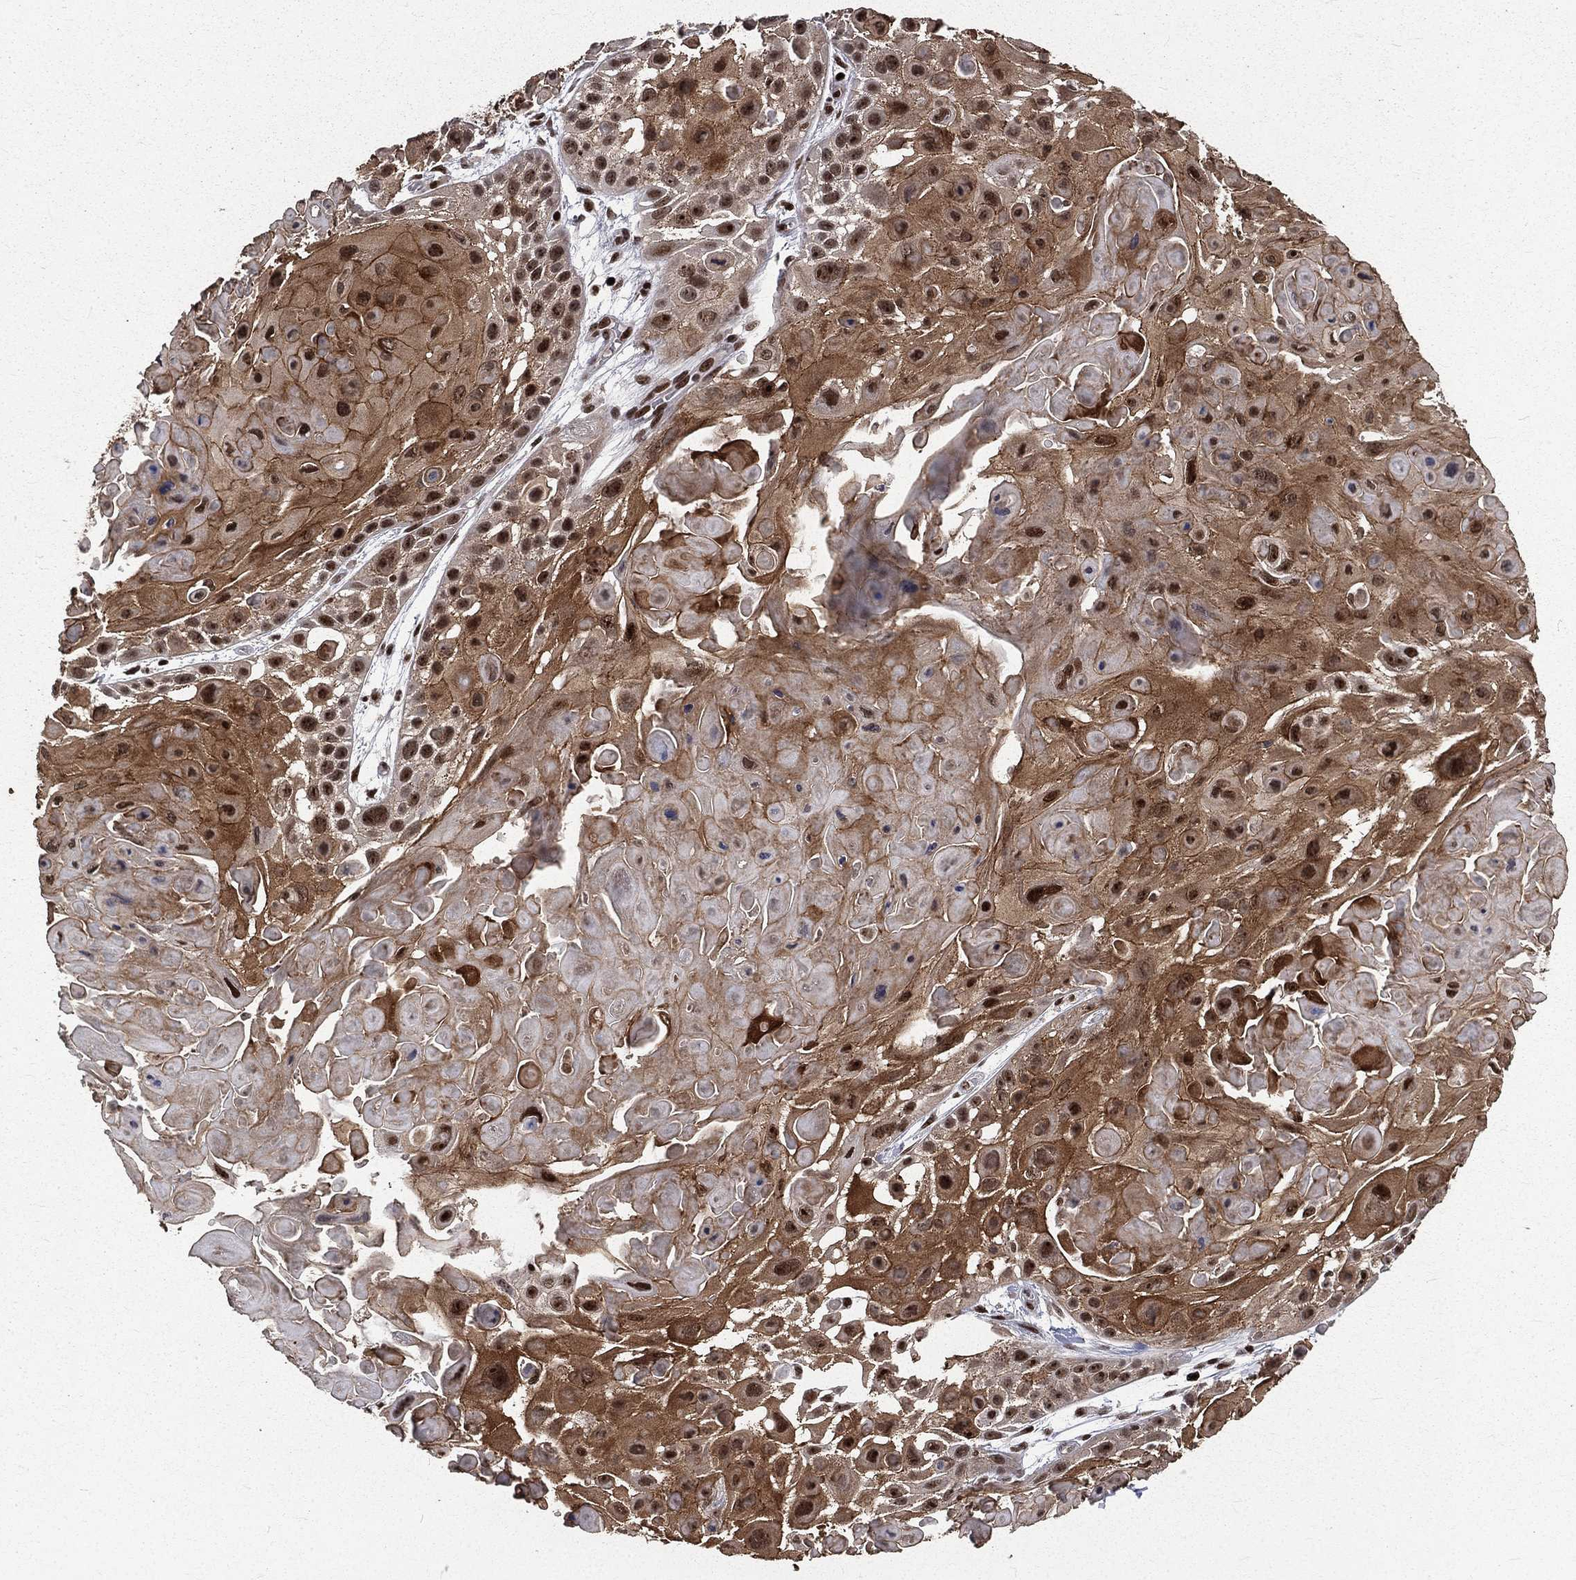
{"staining": {"intensity": "moderate", "quantity": "25%-75%", "location": "cytoplasmic/membranous,nuclear"}, "tissue": "skin cancer", "cell_type": "Tumor cells", "image_type": "cancer", "snomed": [{"axis": "morphology", "description": "Squamous cell carcinoma, NOS"}, {"axis": "topography", "description": "Skin"}, {"axis": "topography", "description": "Anal"}], "caption": "DAB (3,3'-diaminobenzidine) immunohistochemical staining of squamous cell carcinoma (skin) exhibits moderate cytoplasmic/membranous and nuclear protein positivity in approximately 25%-75% of tumor cells.", "gene": "POLB", "patient": {"sex": "female", "age": 75}}